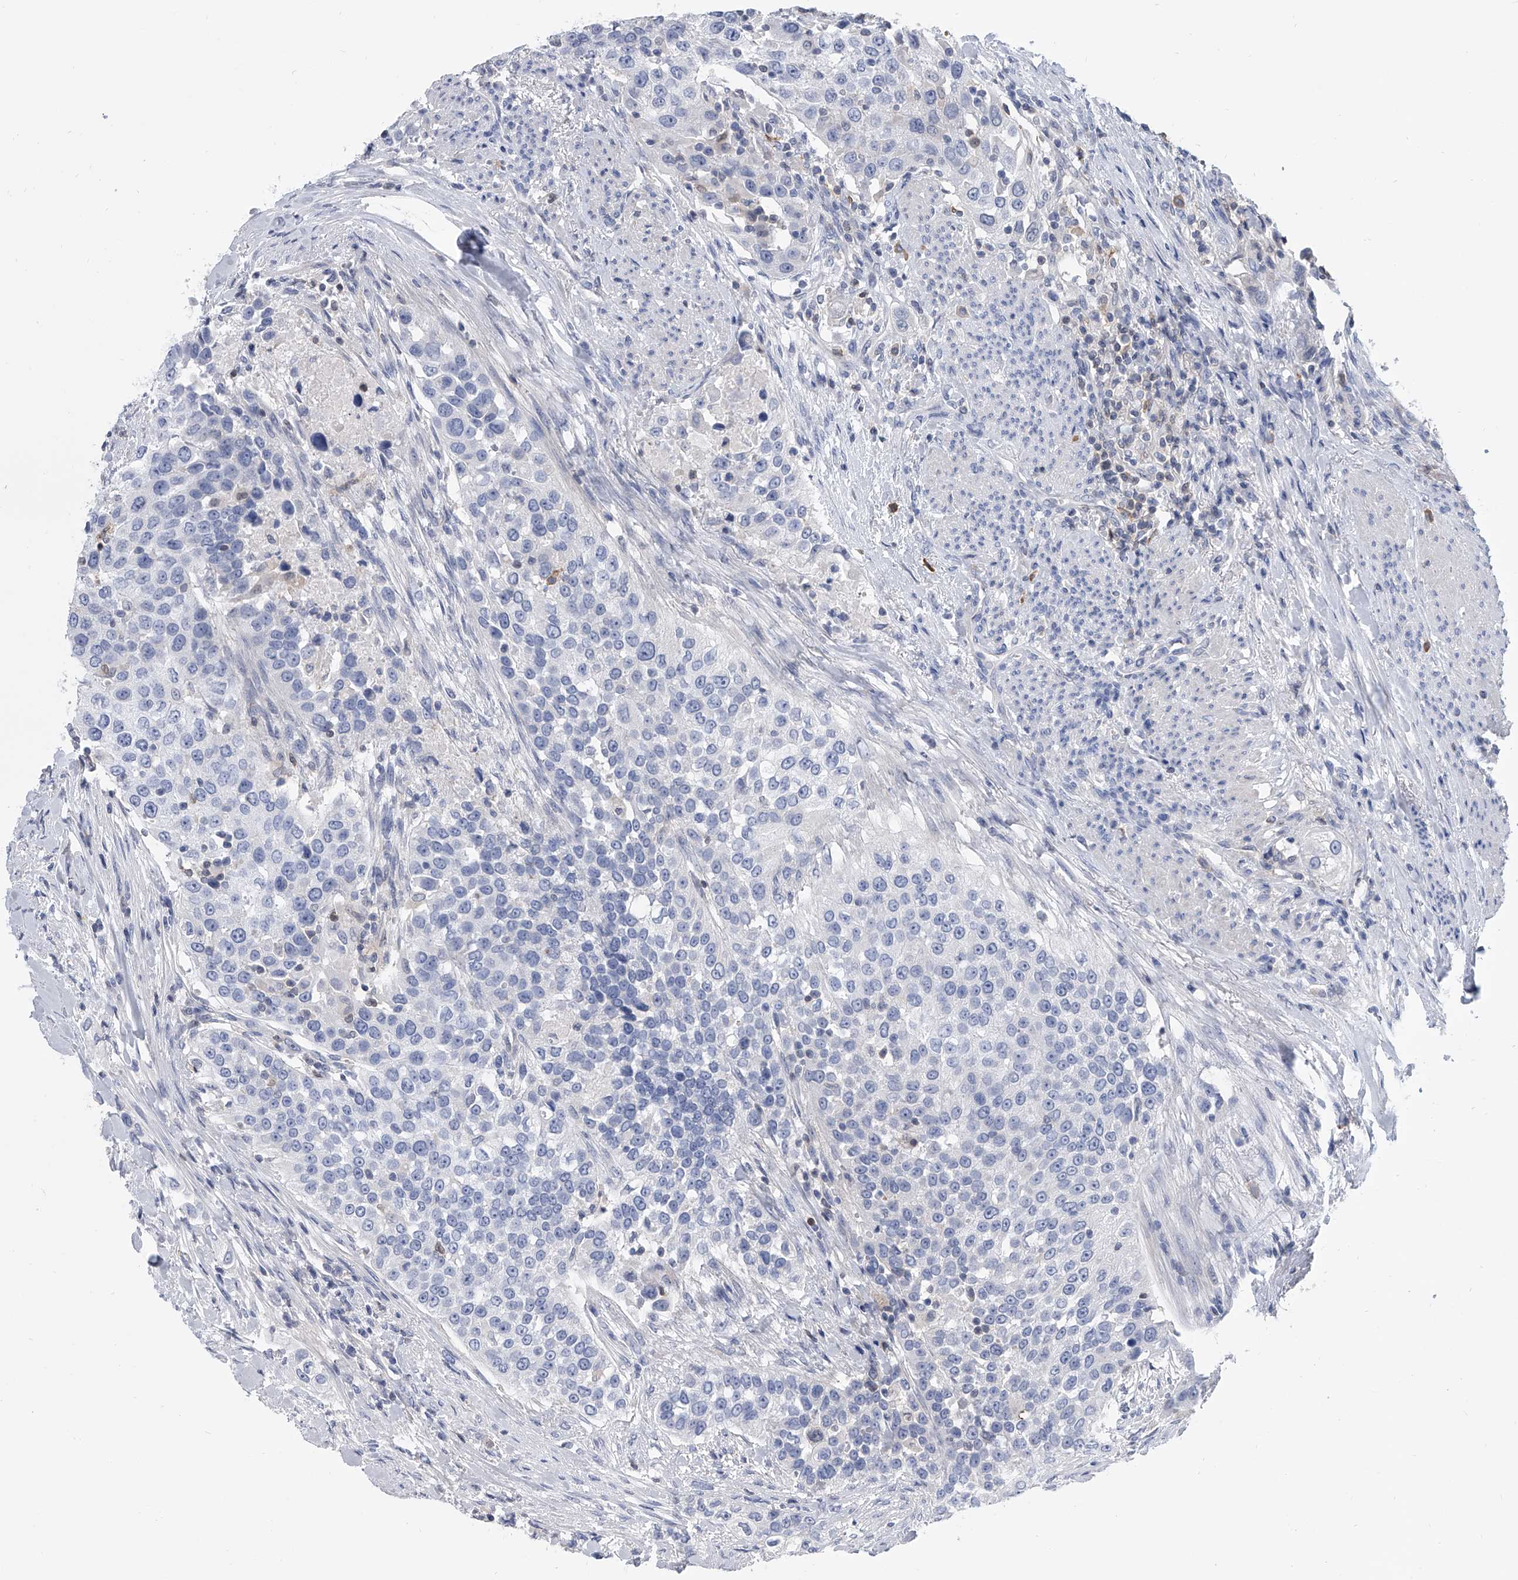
{"staining": {"intensity": "negative", "quantity": "none", "location": "none"}, "tissue": "urothelial cancer", "cell_type": "Tumor cells", "image_type": "cancer", "snomed": [{"axis": "morphology", "description": "Urothelial carcinoma, High grade"}, {"axis": "topography", "description": "Urinary bladder"}], "caption": "Micrograph shows no significant protein positivity in tumor cells of urothelial cancer.", "gene": "SERPINB9", "patient": {"sex": "female", "age": 80}}